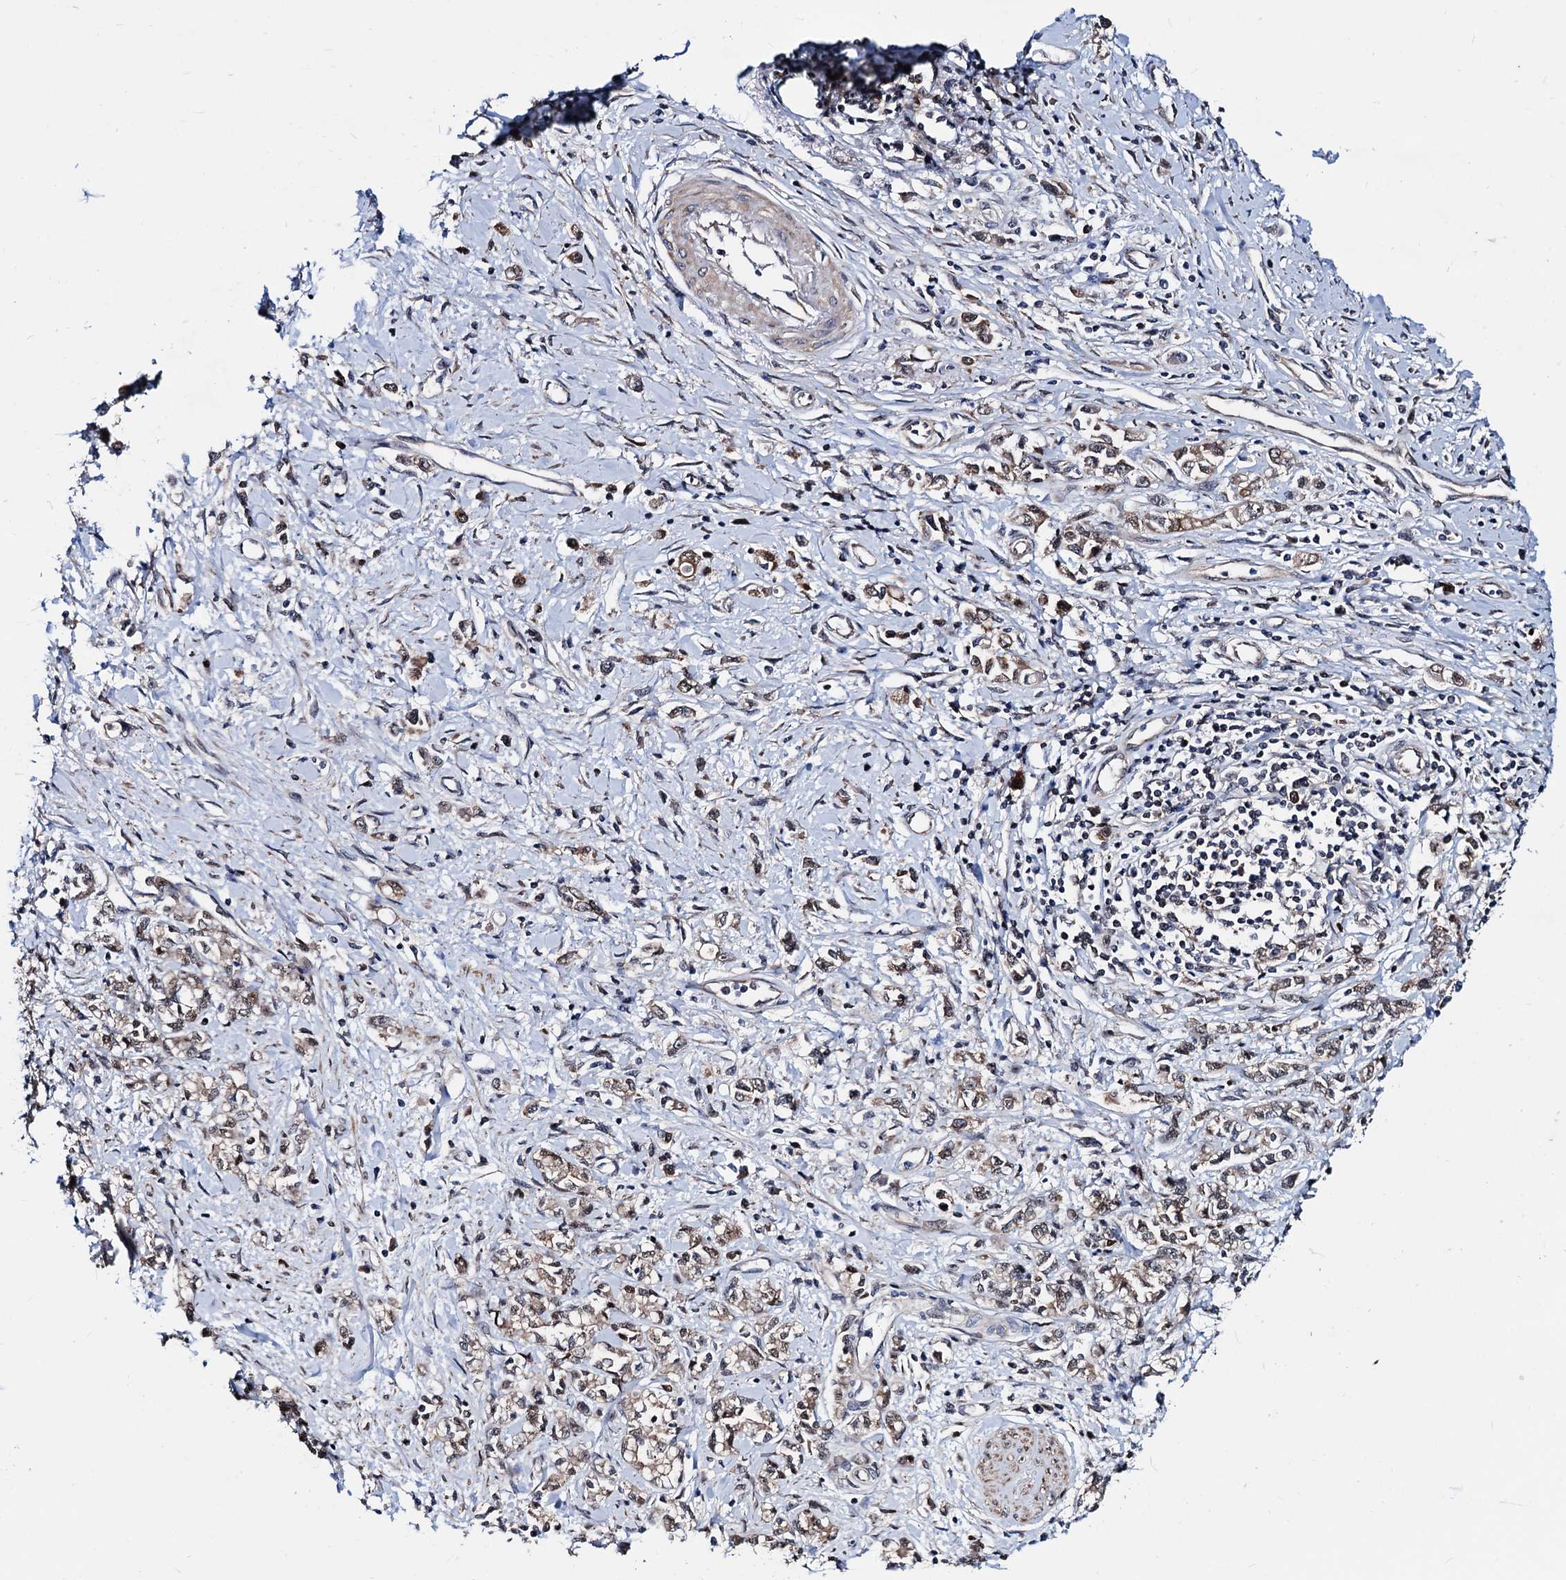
{"staining": {"intensity": "moderate", "quantity": ">75%", "location": "cytoplasmic/membranous"}, "tissue": "stomach cancer", "cell_type": "Tumor cells", "image_type": "cancer", "snomed": [{"axis": "morphology", "description": "Adenocarcinoma, NOS"}, {"axis": "topography", "description": "Stomach"}], "caption": "Moderate cytoplasmic/membranous expression for a protein is present in about >75% of tumor cells of stomach cancer using IHC.", "gene": "COA4", "patient": {"sex": "female", "age": 76}}